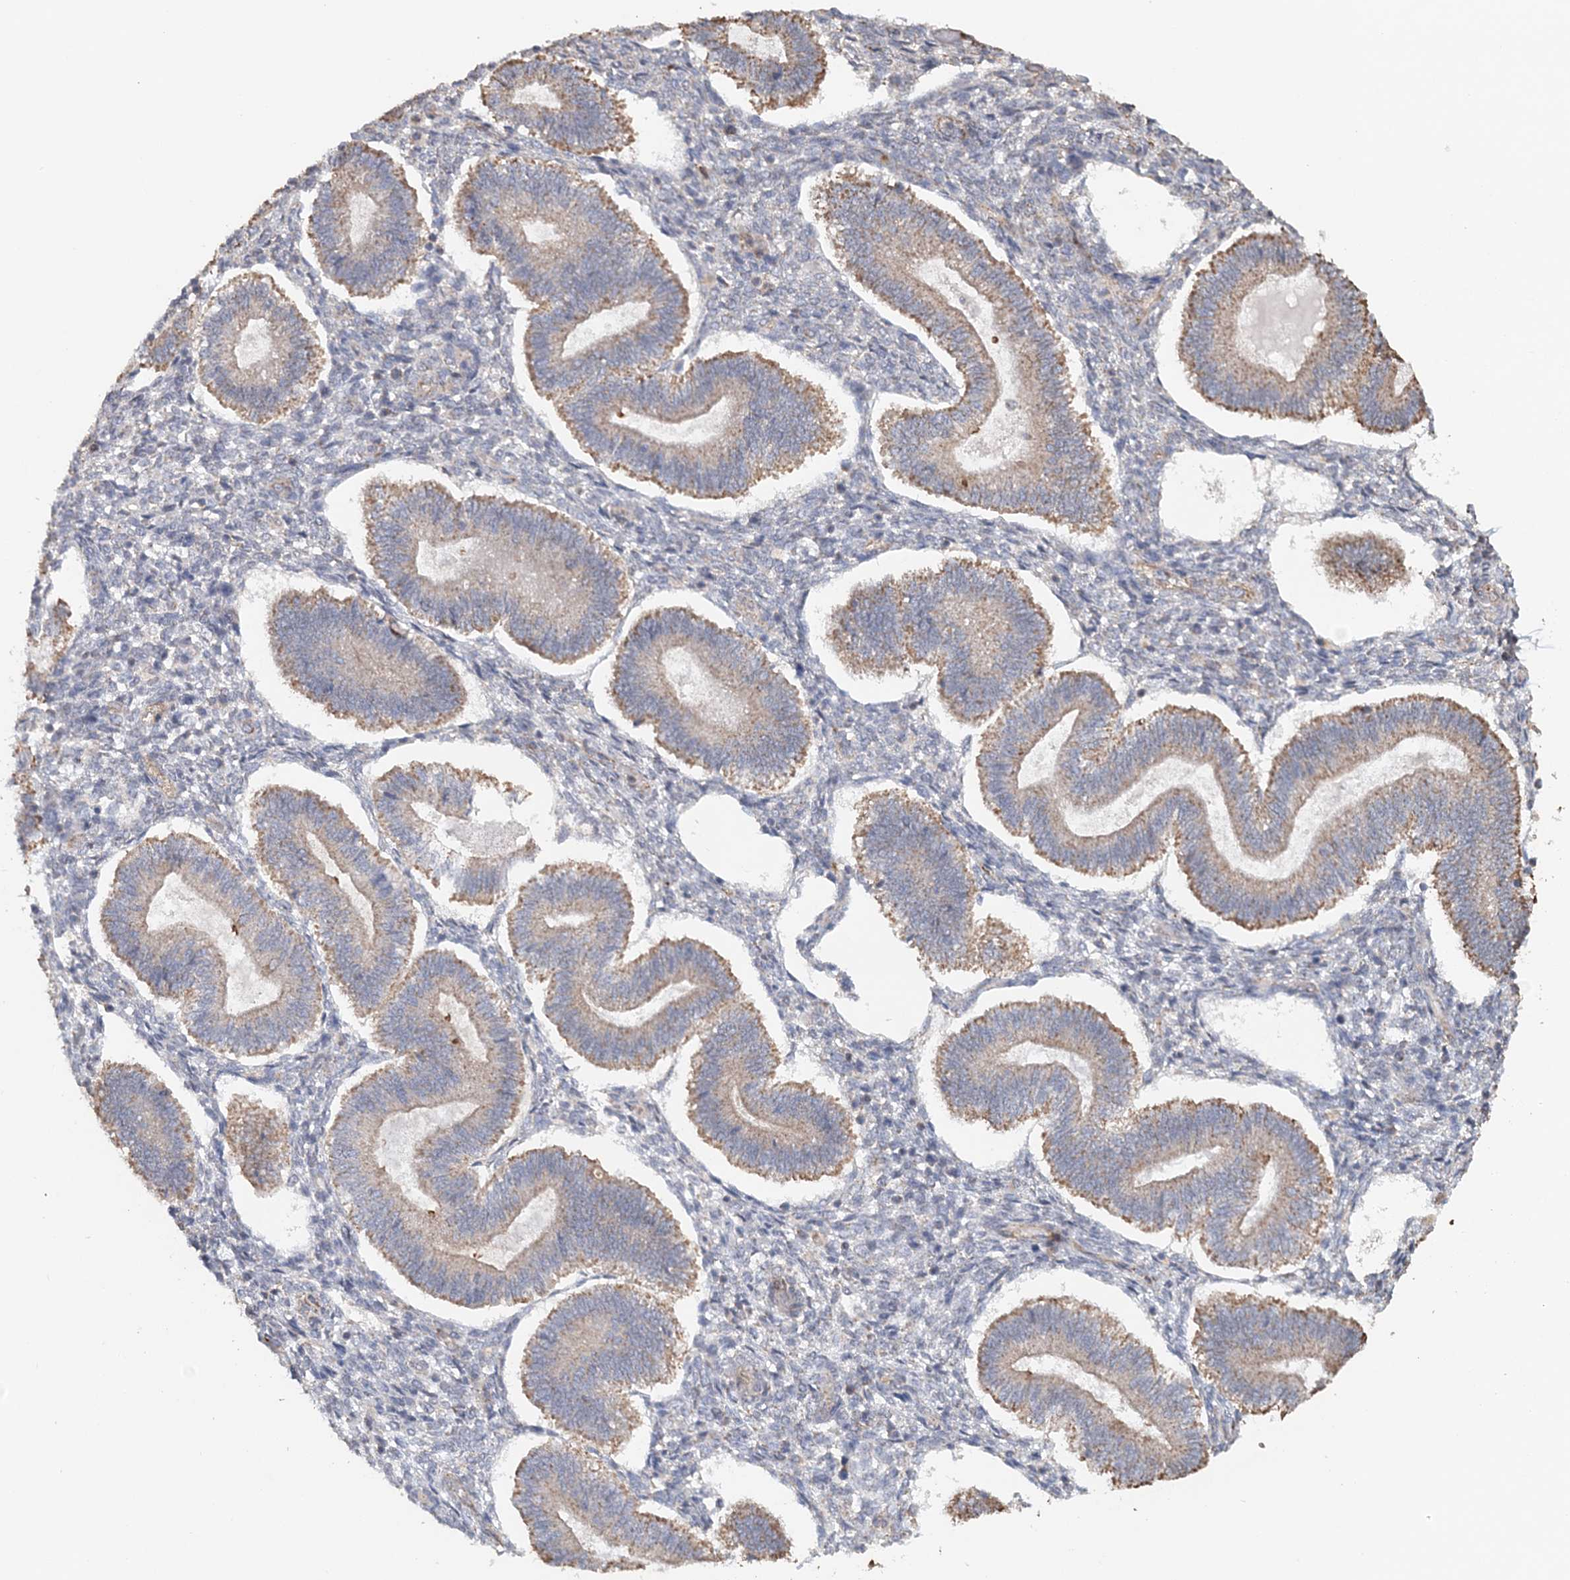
{"staining": {"intensity": "negative", "quantity": "none", "location": "none"}, "tissue": "endometrium", "cell_type": "Cells in endometrial stroma", "image_type": "normal", "snomed": [{"axis": "morphology", "description": "Normal tissue, NOS"}, {"axis": "topography", "description": "Endometrium"}], "caption": "The image displays no staining of cells in endometrial stroma in benign endometrium. (DAB immunohistochemistry (IHC) with hematoxylin counter stain).", "gene": "FBXO38", "patient": {"sex": "female", "age": 25}}